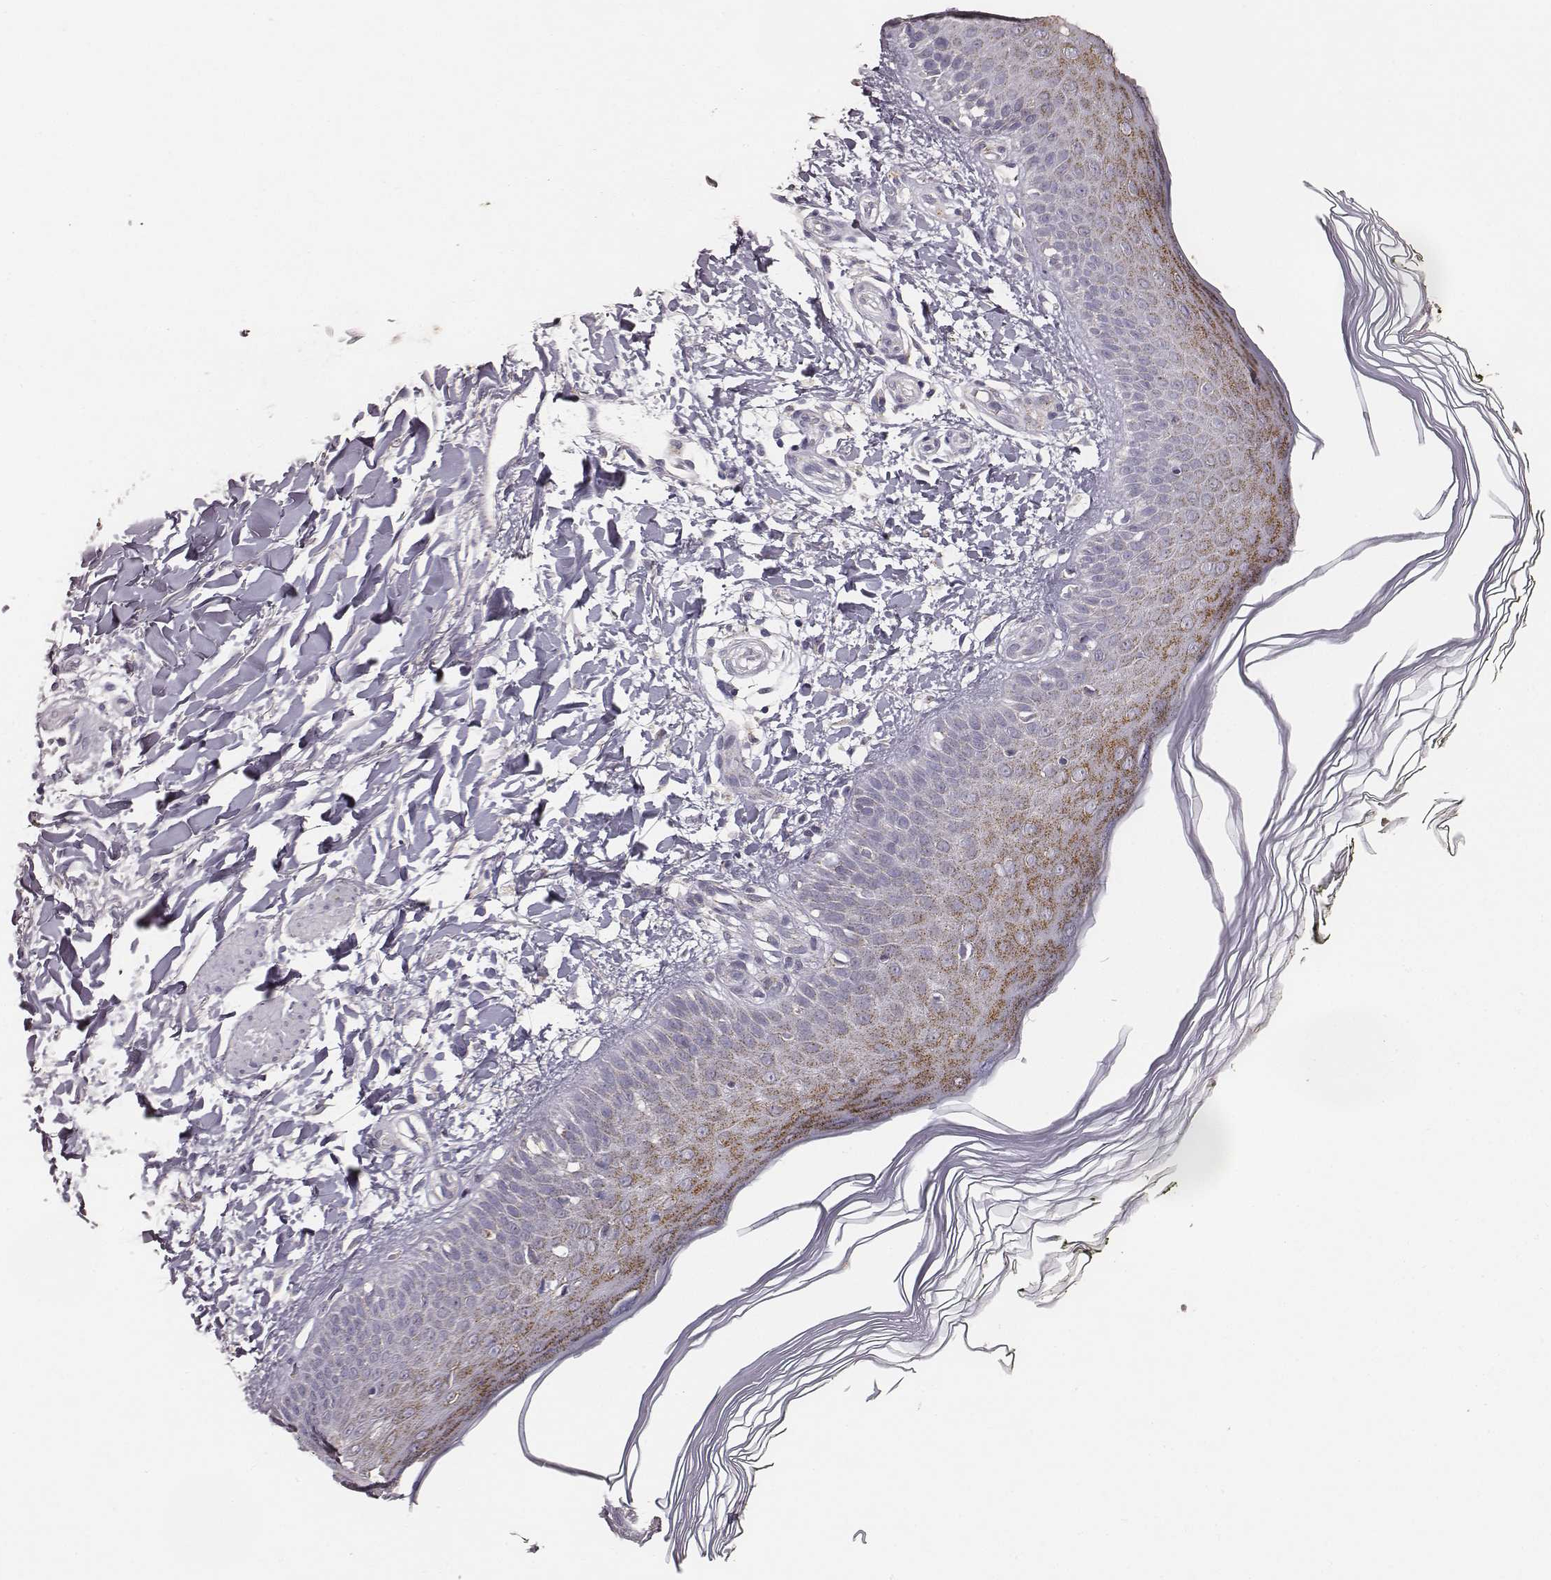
{"staining": {"intensity": "negative", "quantity": "none", "location": "none"}, "tissue": "skin", "cell_type": "Fibroblasts", "image_type": "normal", "snomed": [{"axis": "morphology", "description": "Normal tissue, NOS"}, {"axis": "topography", "description": "Skin"}], "caption": "Fibroblasts are negative for protein expression in benign human skin. (DAB (3,3'-diaminobenzidine) immunohistochemistry, high magnification).", "gene": "ABCD3", "patient": {"sex": "female", "age": 62}}